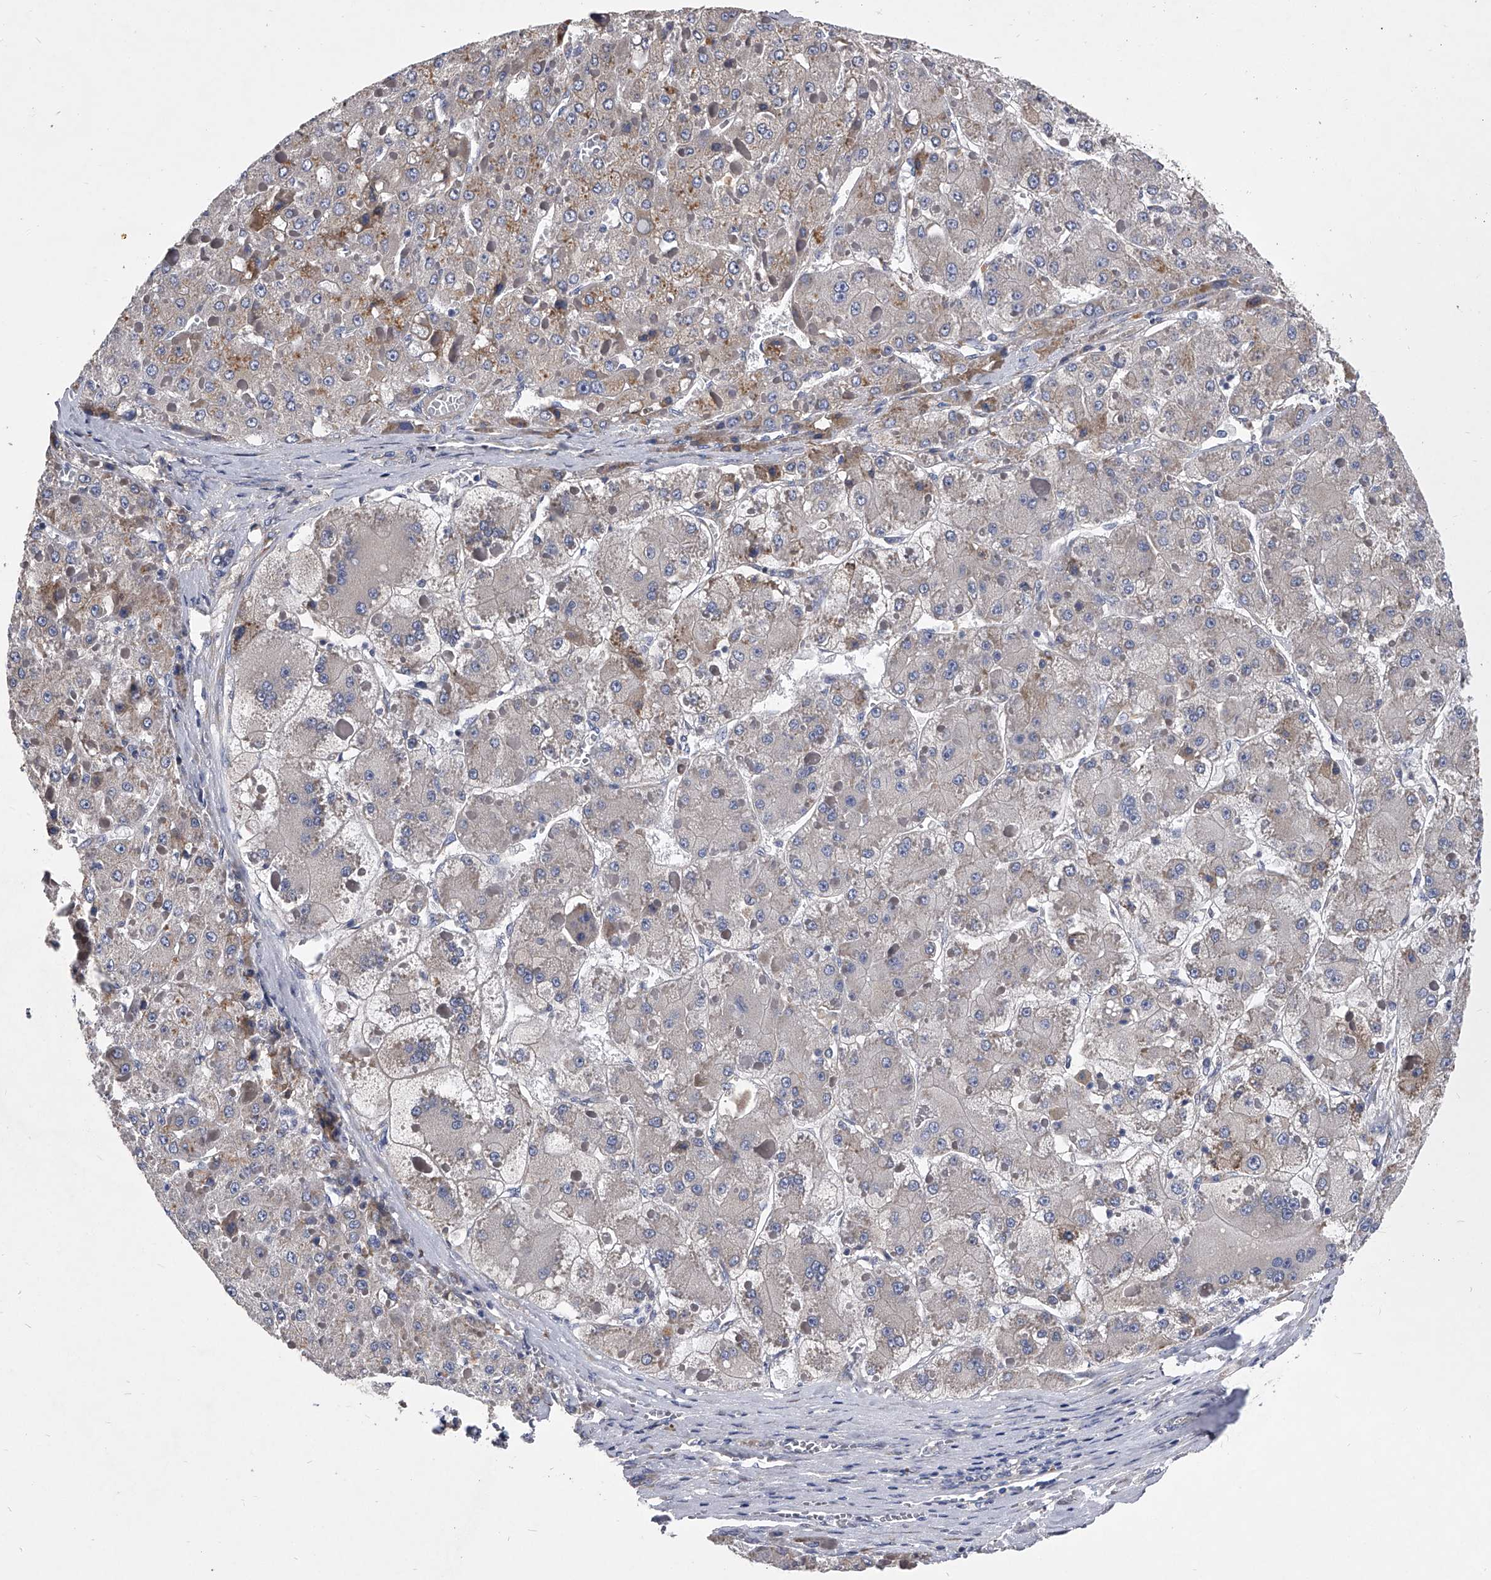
{"staining": {"intensity": "negative", "quantity": "none", "location": "none"}, "tissue": "liver cancer", "cell_type": "Tumor cells", "image_type": "cancer", "snomed": [{"axis": "morphology", "description": "Carcinoma, Hepatocellular, NOS"}, {"axis": "topography", "description": "Liver"}], "caption": "Liver hepatocellular carcinoma was stained to show a protein in brown. There is no significant expression in tumor cells. (DAB immunohistochemistry with hematoxylin counter stain).", "gene": "CCR4", "patient": {"sex": "female", "age": 73}}